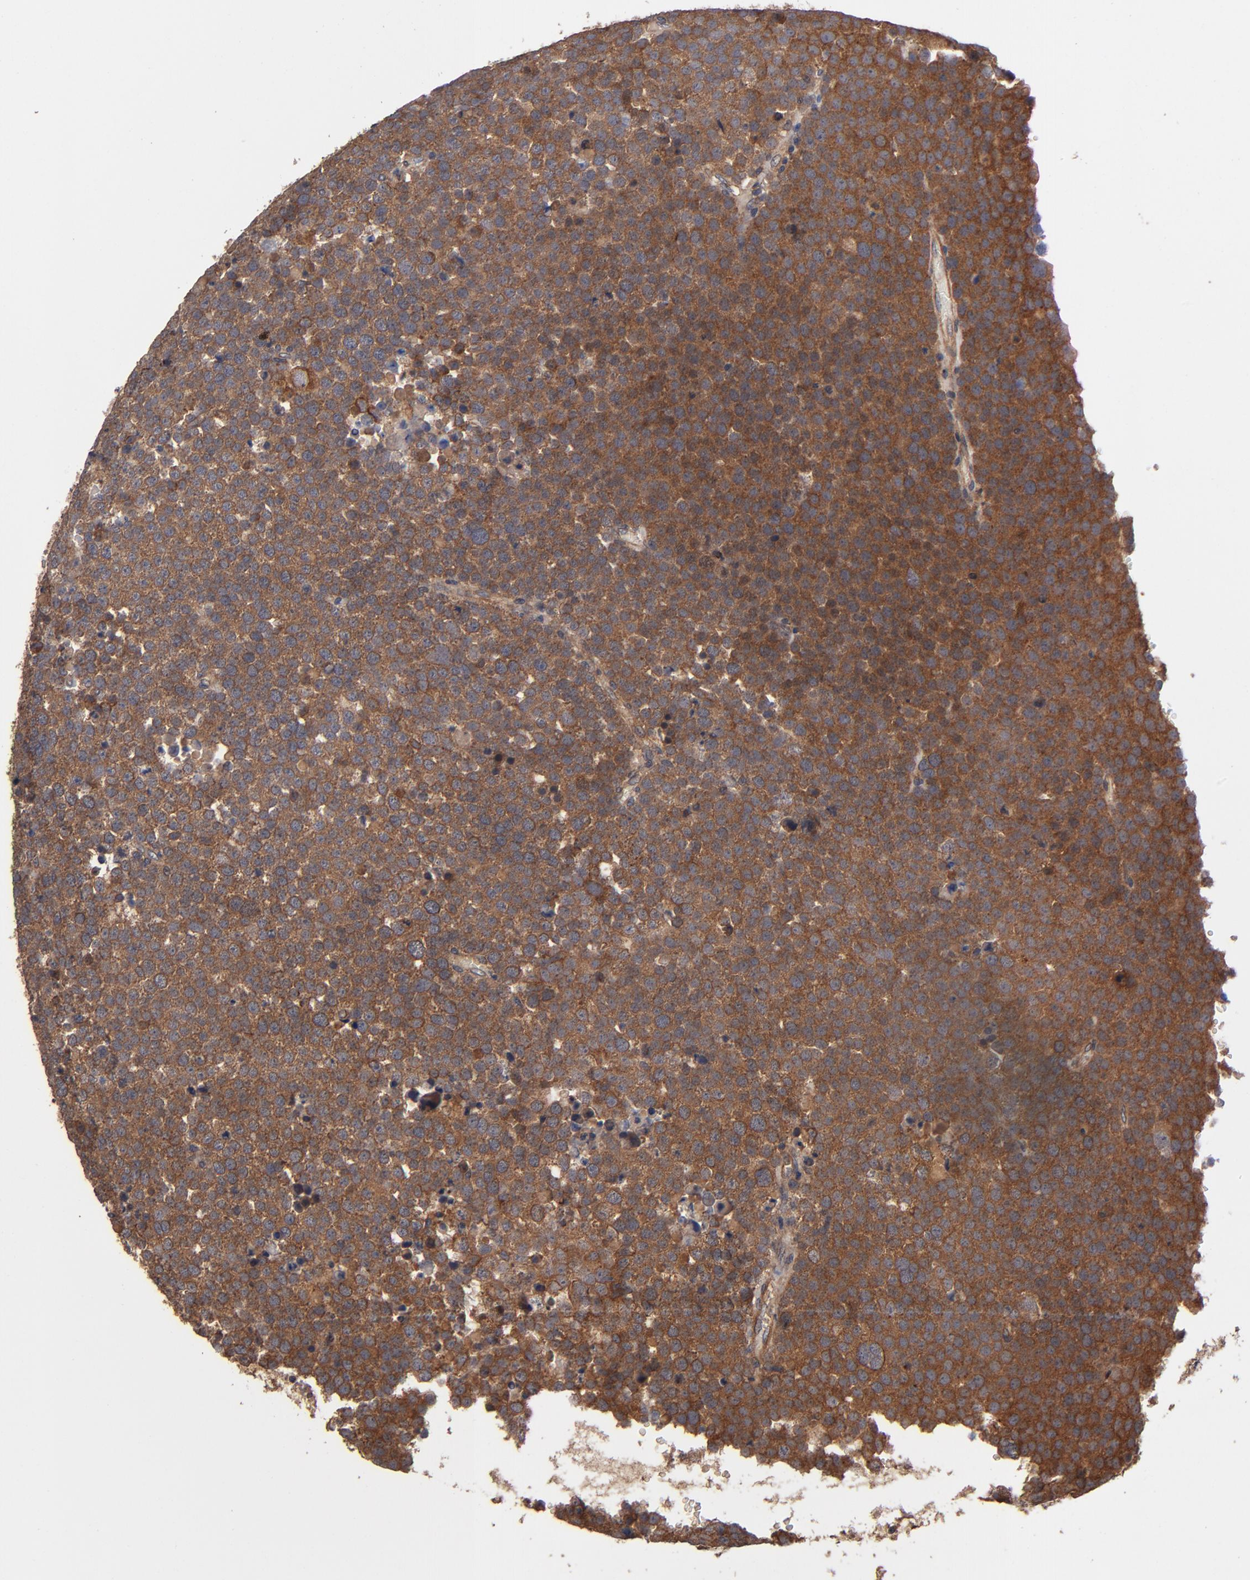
{"staining": {"intensity": "strong", "quantity": ">75%", "location": "cytoplasmic/membranous"}, "tissue": "testis cancer", "cell_type": "Tumor cells", "image_type": "cancer", "snomed": [{"axis": "morphology", "description": "Seminoma, NOS"}, {"axis": "topography", "description": "Testis"}], "caption": "Immunohistochemistry (IHC) image of human seminoma (testis) stained for a protein (brown), which demonstrates high levels of strong cytoplasmic/membranous expression in about >75% of tumor cells.", "gene": "BDKRB1", "patient": {"sex": "male", "age": 71}}